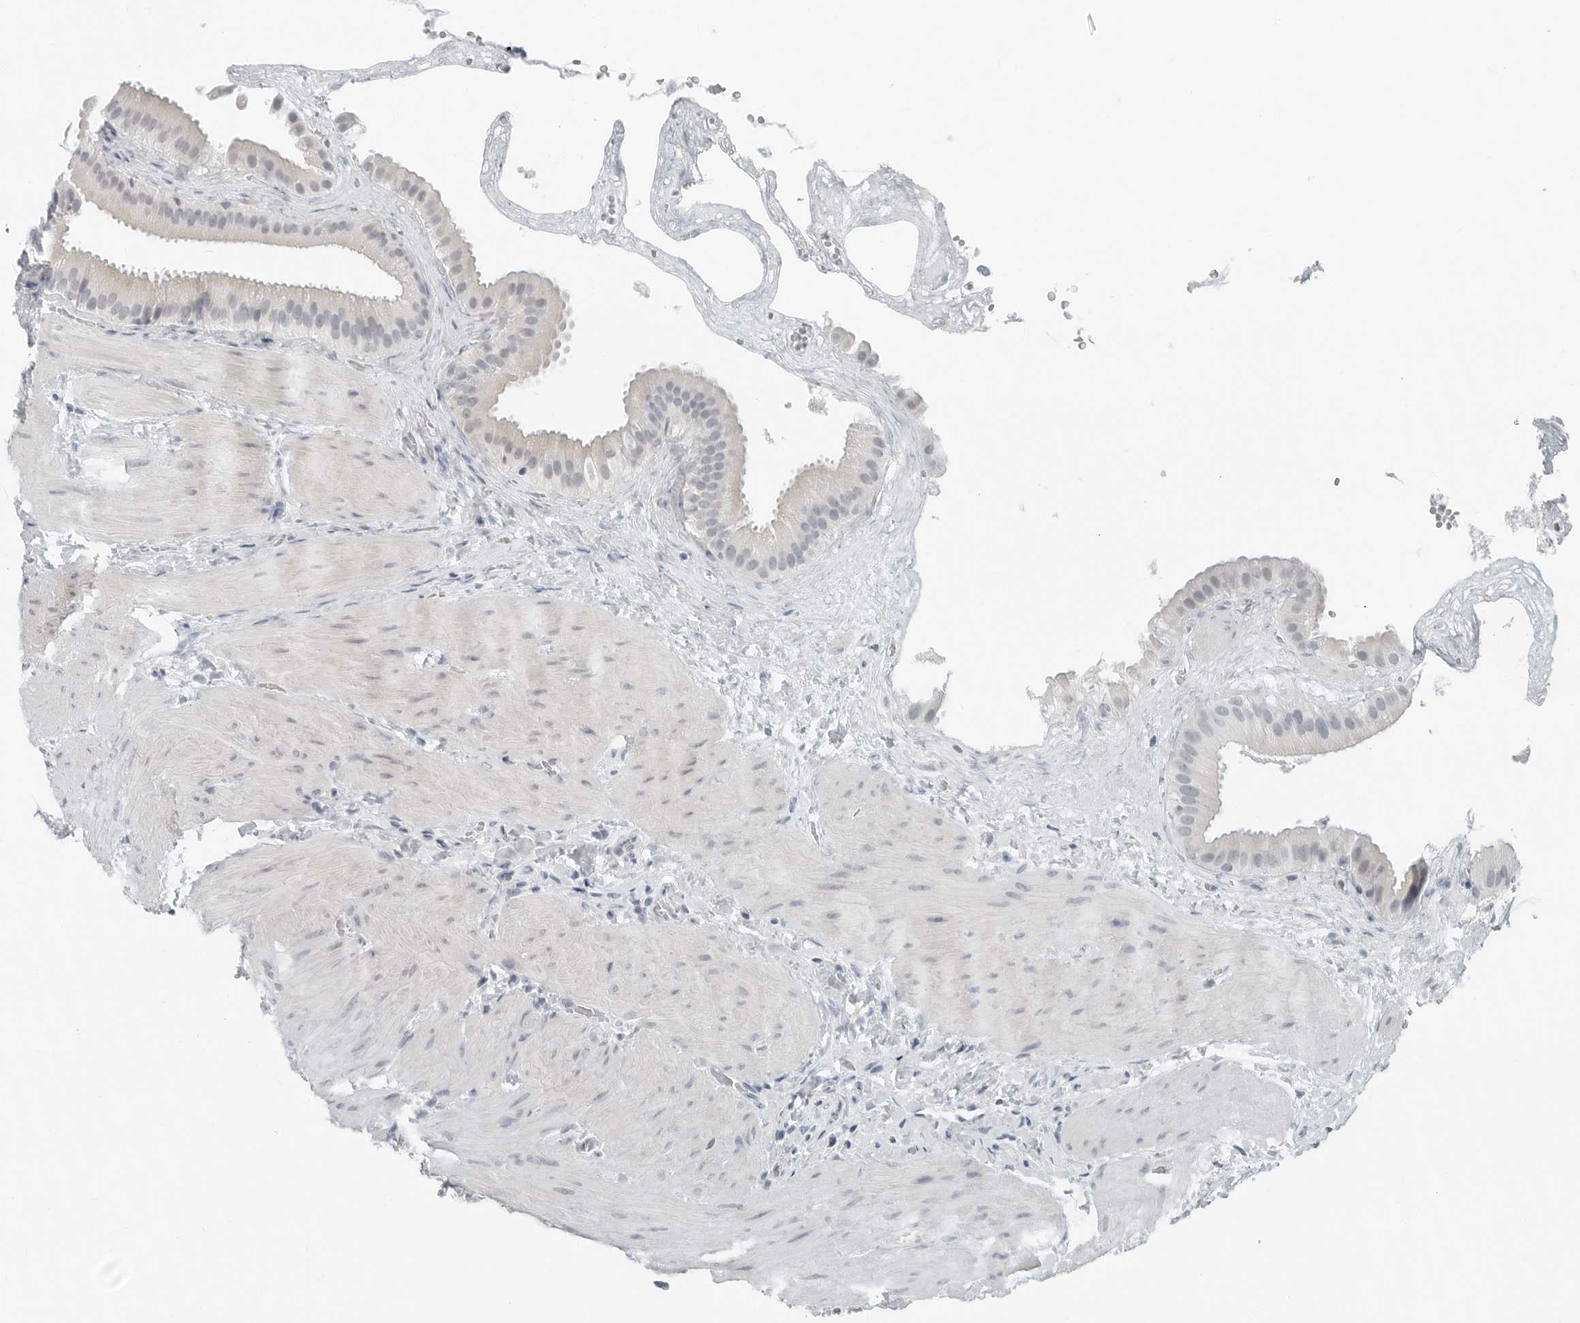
{"staining": {"intensity": "weak", "quantity": "<25%", "location": "cytoplasmic/membranous"}, "tissue": "gallbladder", "cell_type": "Glandular cells", "image_type": "normal", "snomed": [{"axis": "morphology", "description": "Normal tissue, NOS"}, {"axis": "topography", "description": "Gallbladder"}], "caption": "Immunohistochemistry micrograph of normal gallbladder stained for a protein (brown), which displays no staining in glandular cells.", "gene": "XIRP1", "patient": {"sex": "male", "age": 55}}